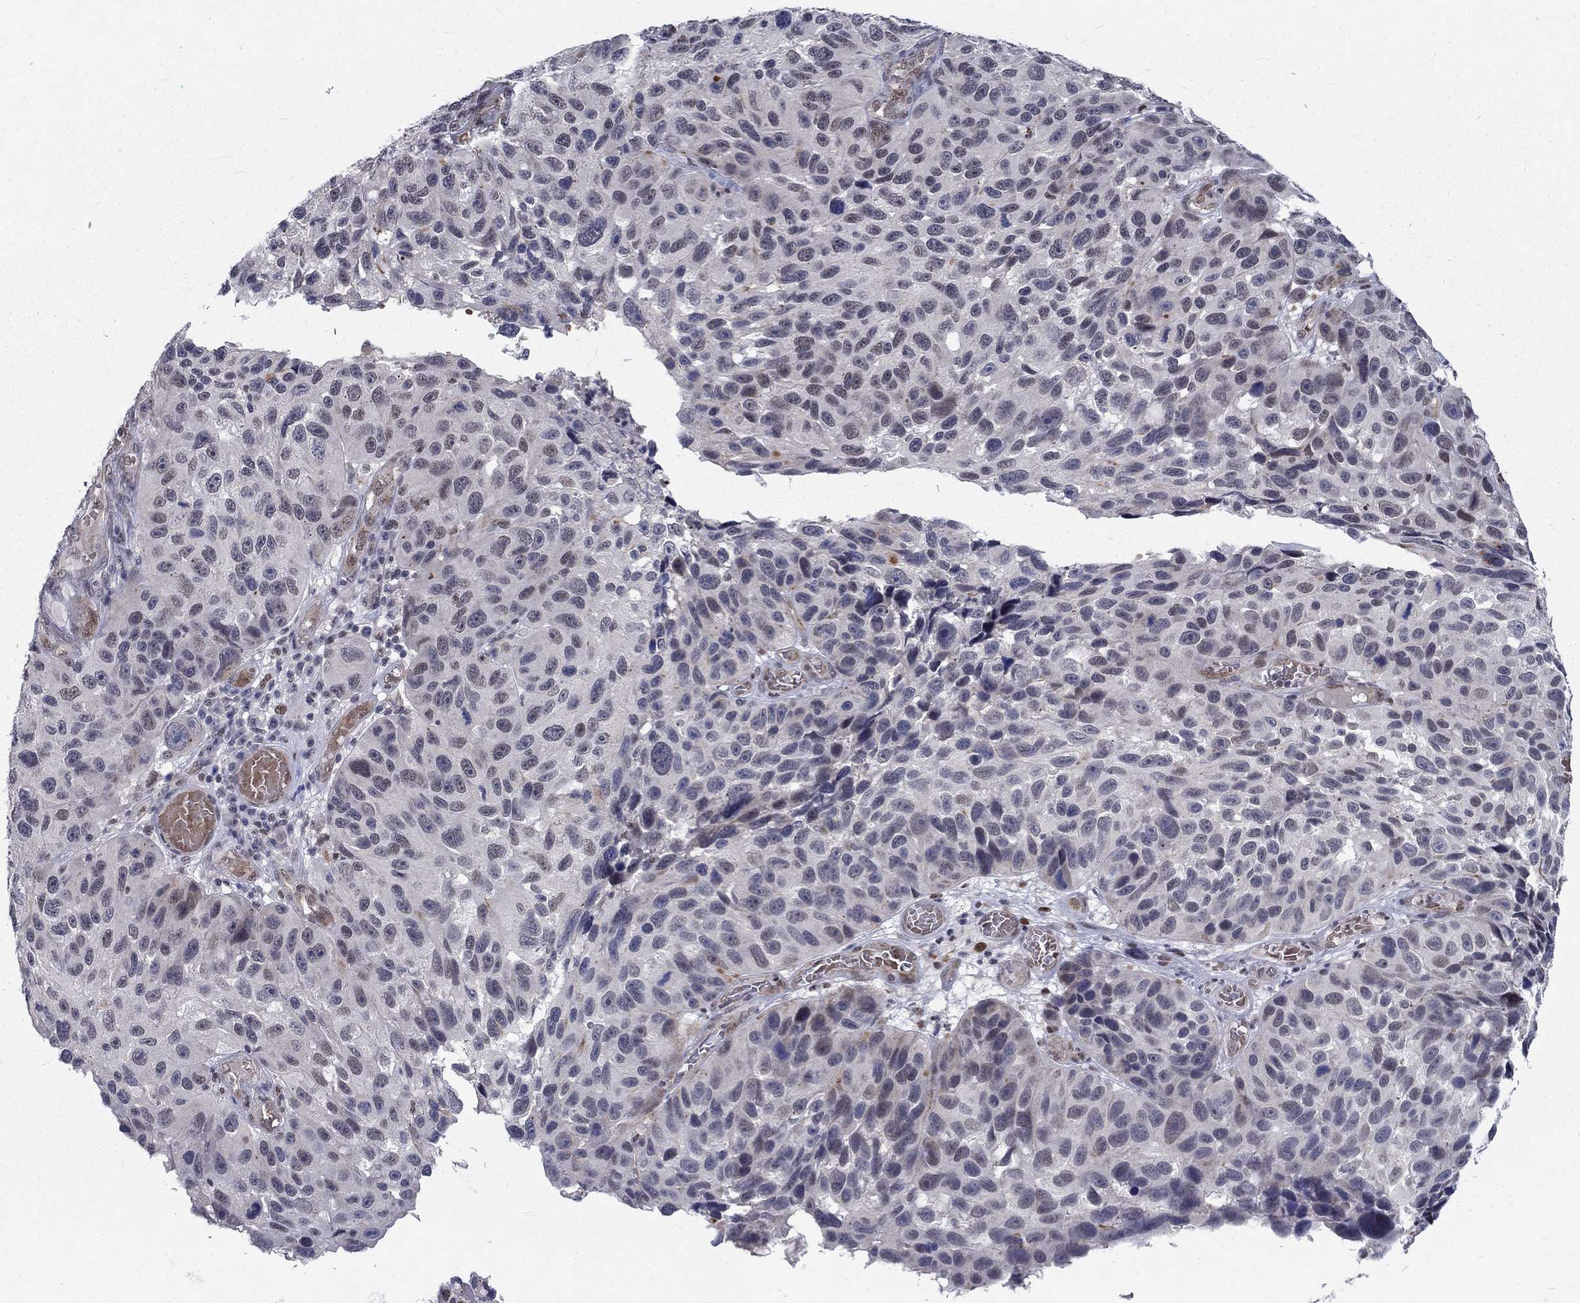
{"staining": {"intensity": "negative", "quantity": "none", "location": "none"}, "tissue": "melanoma", "cell_type": "Tumor cells", "image_type": "cancer", "snomed": [{"axis": "morphology", "description": "Malignant melanoma, NOS"}, {"axis": "topography", "description": "Skin"}], "caption": "A high-resolution photomicrograph shows immunohistochemistry (IHC) staining of melanoma, which reveals no significant expression in tumor cells.", "gene": "ZBED1", "patient": {"sex": "male", "age": 53}}